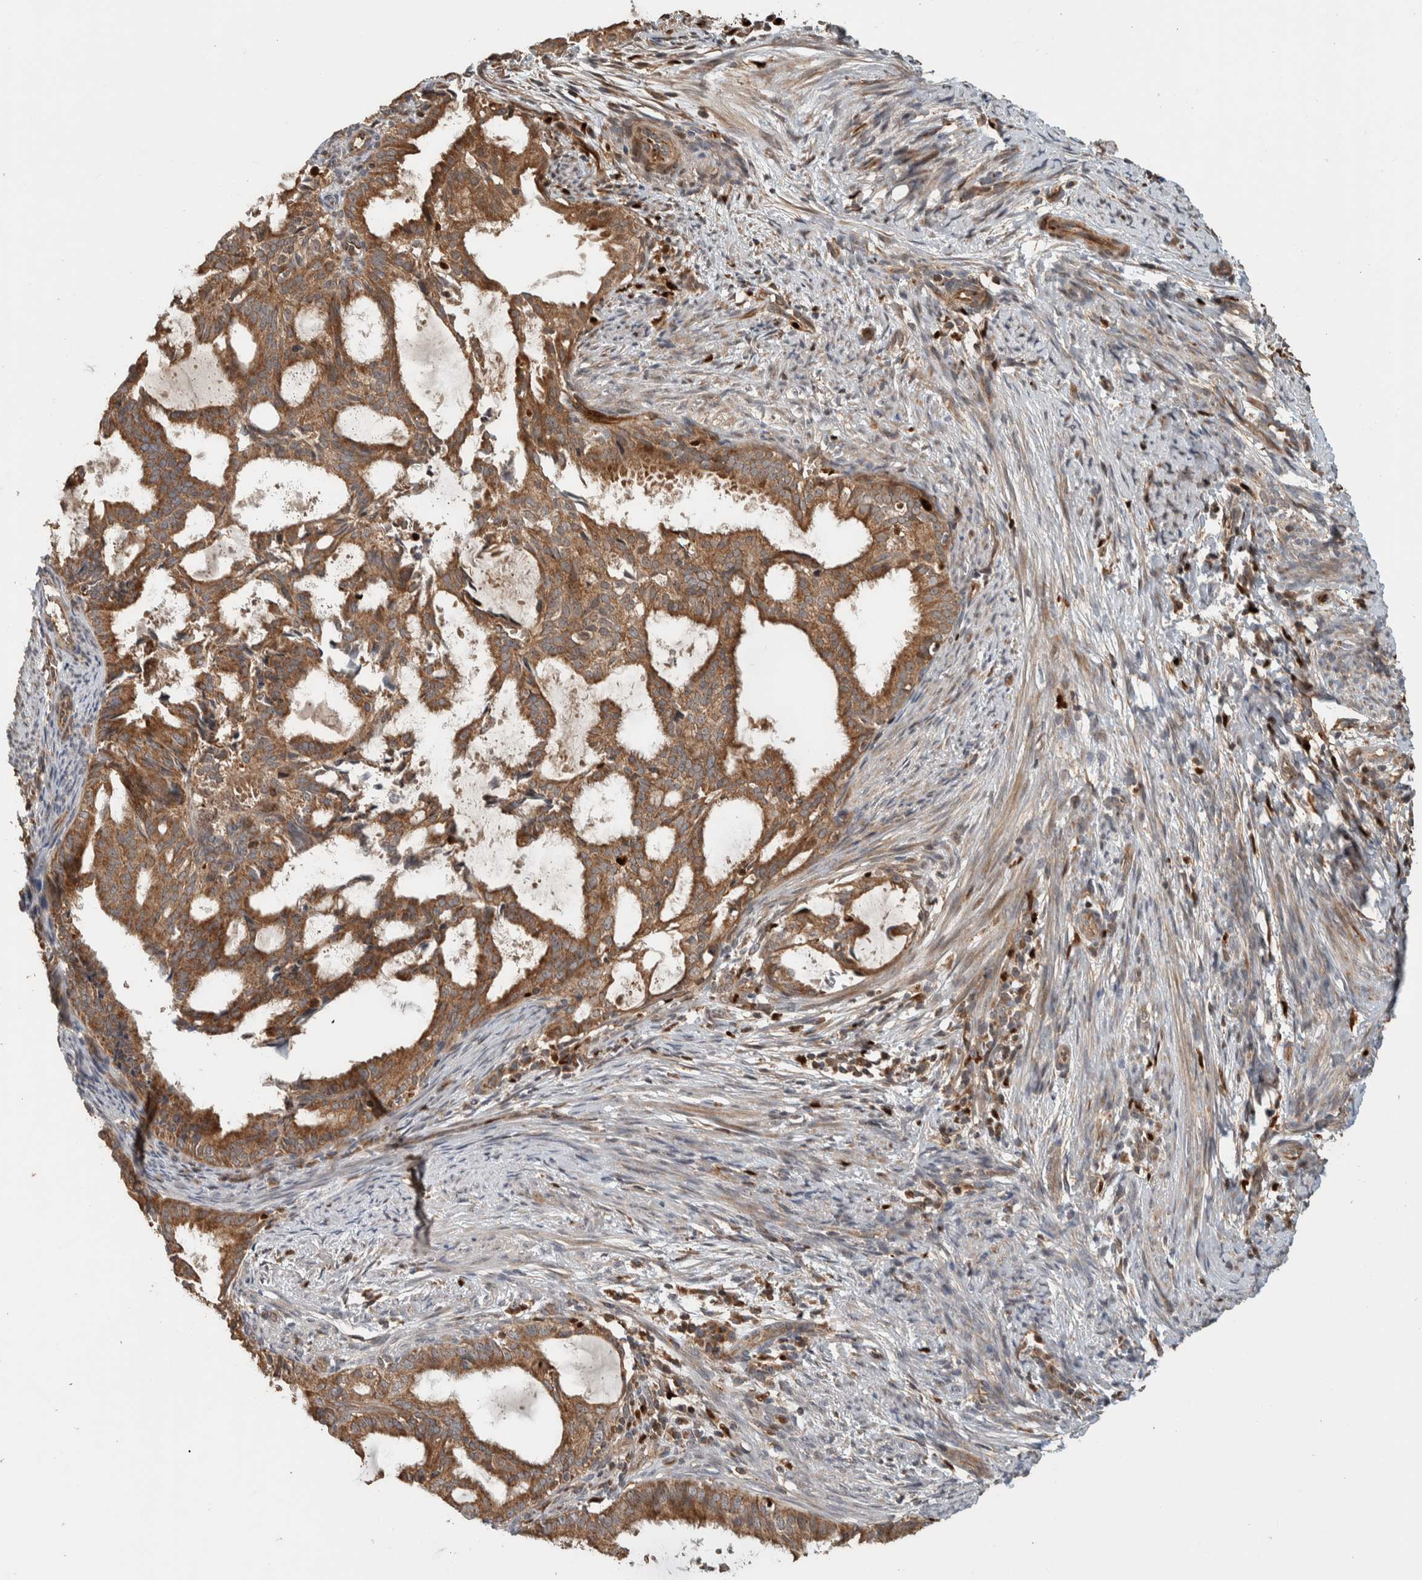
{"staining": {"intensity": "moderate", "quantity": ">75%", "location": "cytoplasmic/membranous"}, "tissue": "endometrial cancer", "cell_type": "Tumor cells", "image_type": "cancer", "snomed": [{"axis": "morphology", "description": "Adenocarcinoma, NOS"}, {"axis": "topography", "description": "Endometrium"}], "caption": "A brown stain labels moderate cytoplasmic/membranous positivity of a protein in endometrial cancer (adenocarcinoma) tumor cells.", "gene": "VPS53", "patient": {"sex": "female", "age": 58}}